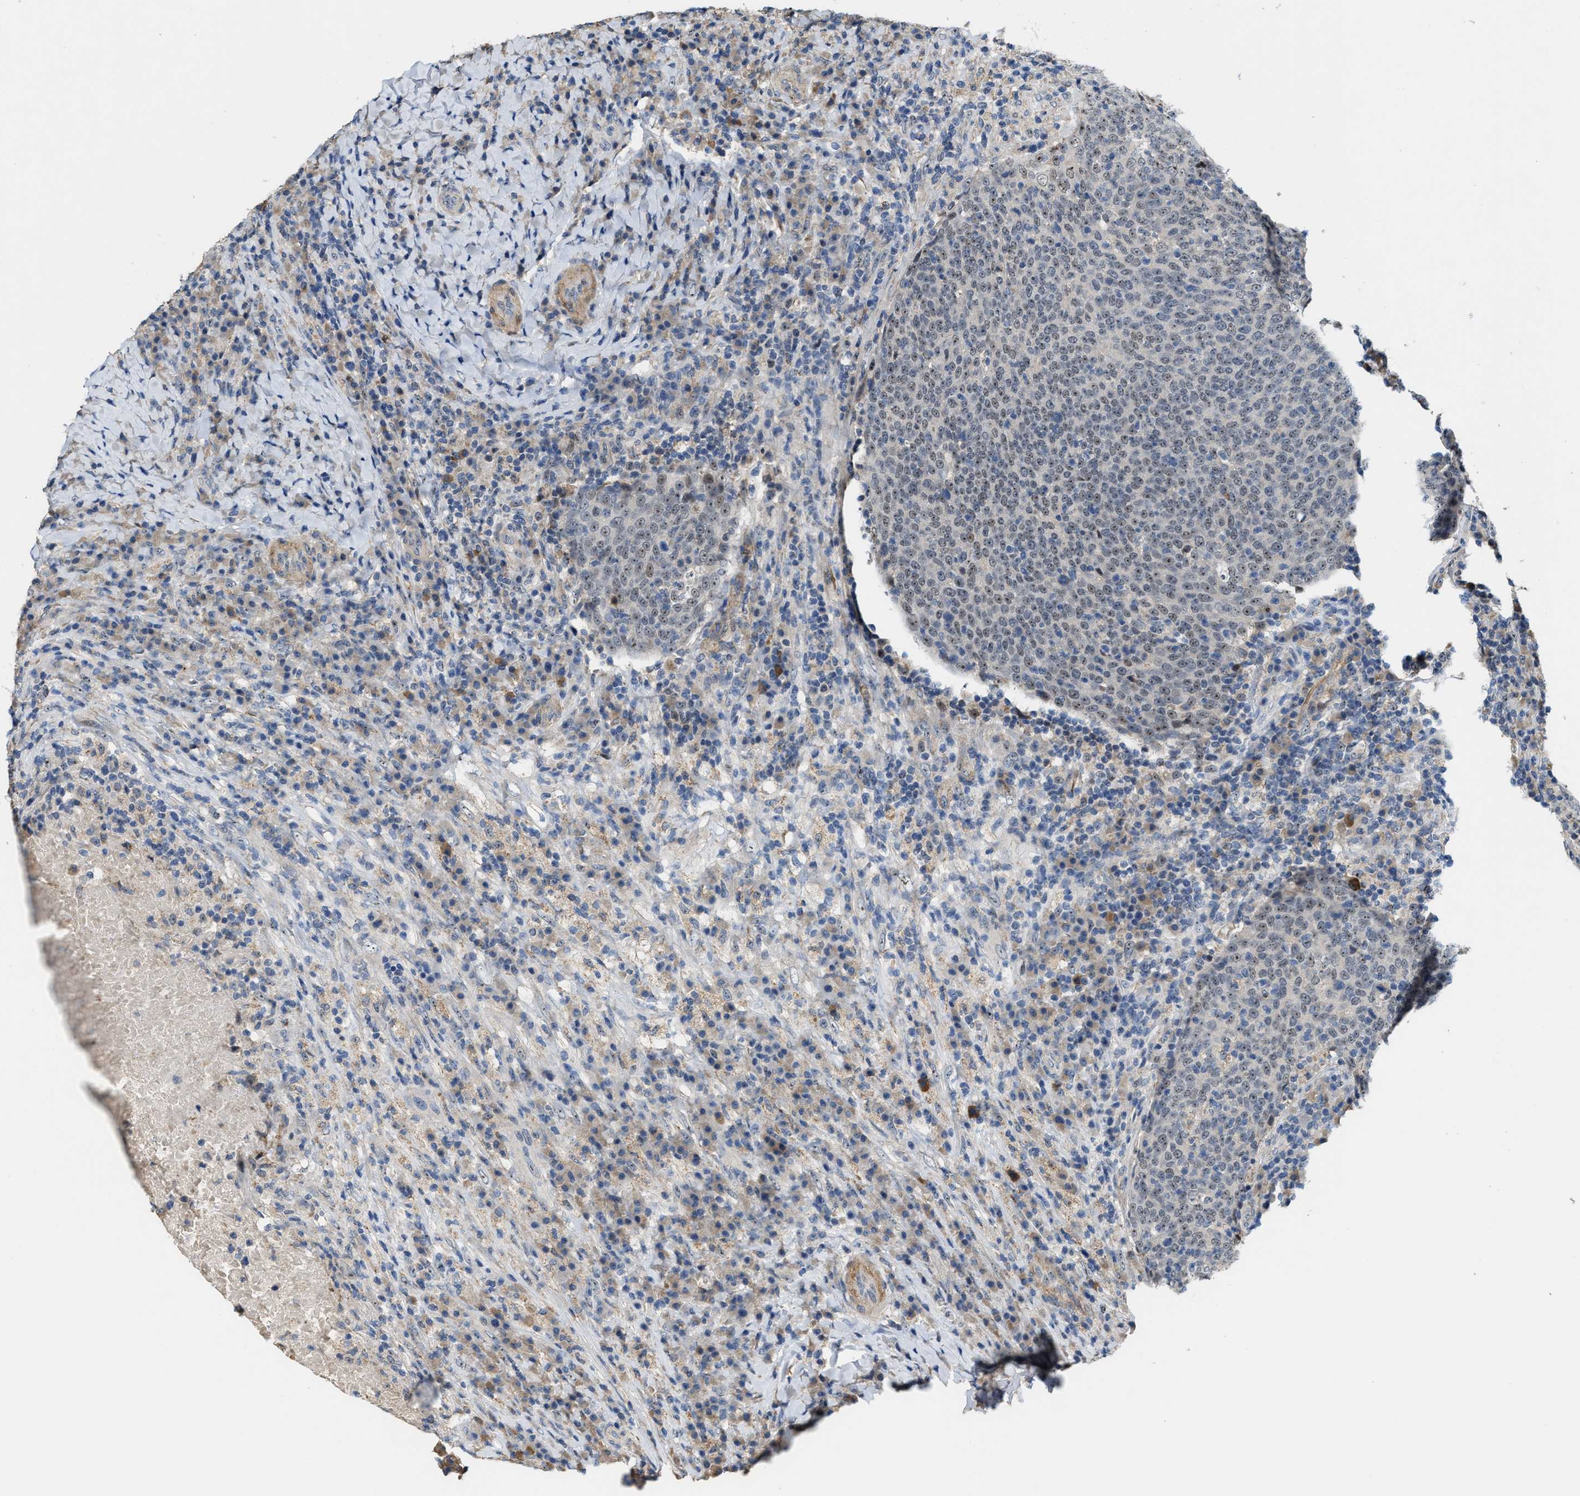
{"staining": {"intensity": "moderate", "quantity": "25%-75%", "location": "nuclear"}, "tissue": "head and neck cancer", "cell_type": "Tumor cells", "image_type": "cancer", "snomed": [{"axis": "morphology", "description": "Squamous cell carcinoma, NOS"}, {"axis": "morphology", "description": "Squamous cell carcinoma, metastatic, NOS"}, {"axis": "topography", "description": "Lymph node"}, {"axis": "topography", "description": "Head-Neck"}], "caption": "Squamous cell carcinoma (head and neck) tissue demonstrates moderate nuclear staining in approximately 25%-75% of tumor cells, visualized by immunohistochemistry.", "gene": "ZNF783", "patient": {"sex": "male", "age": 62}}